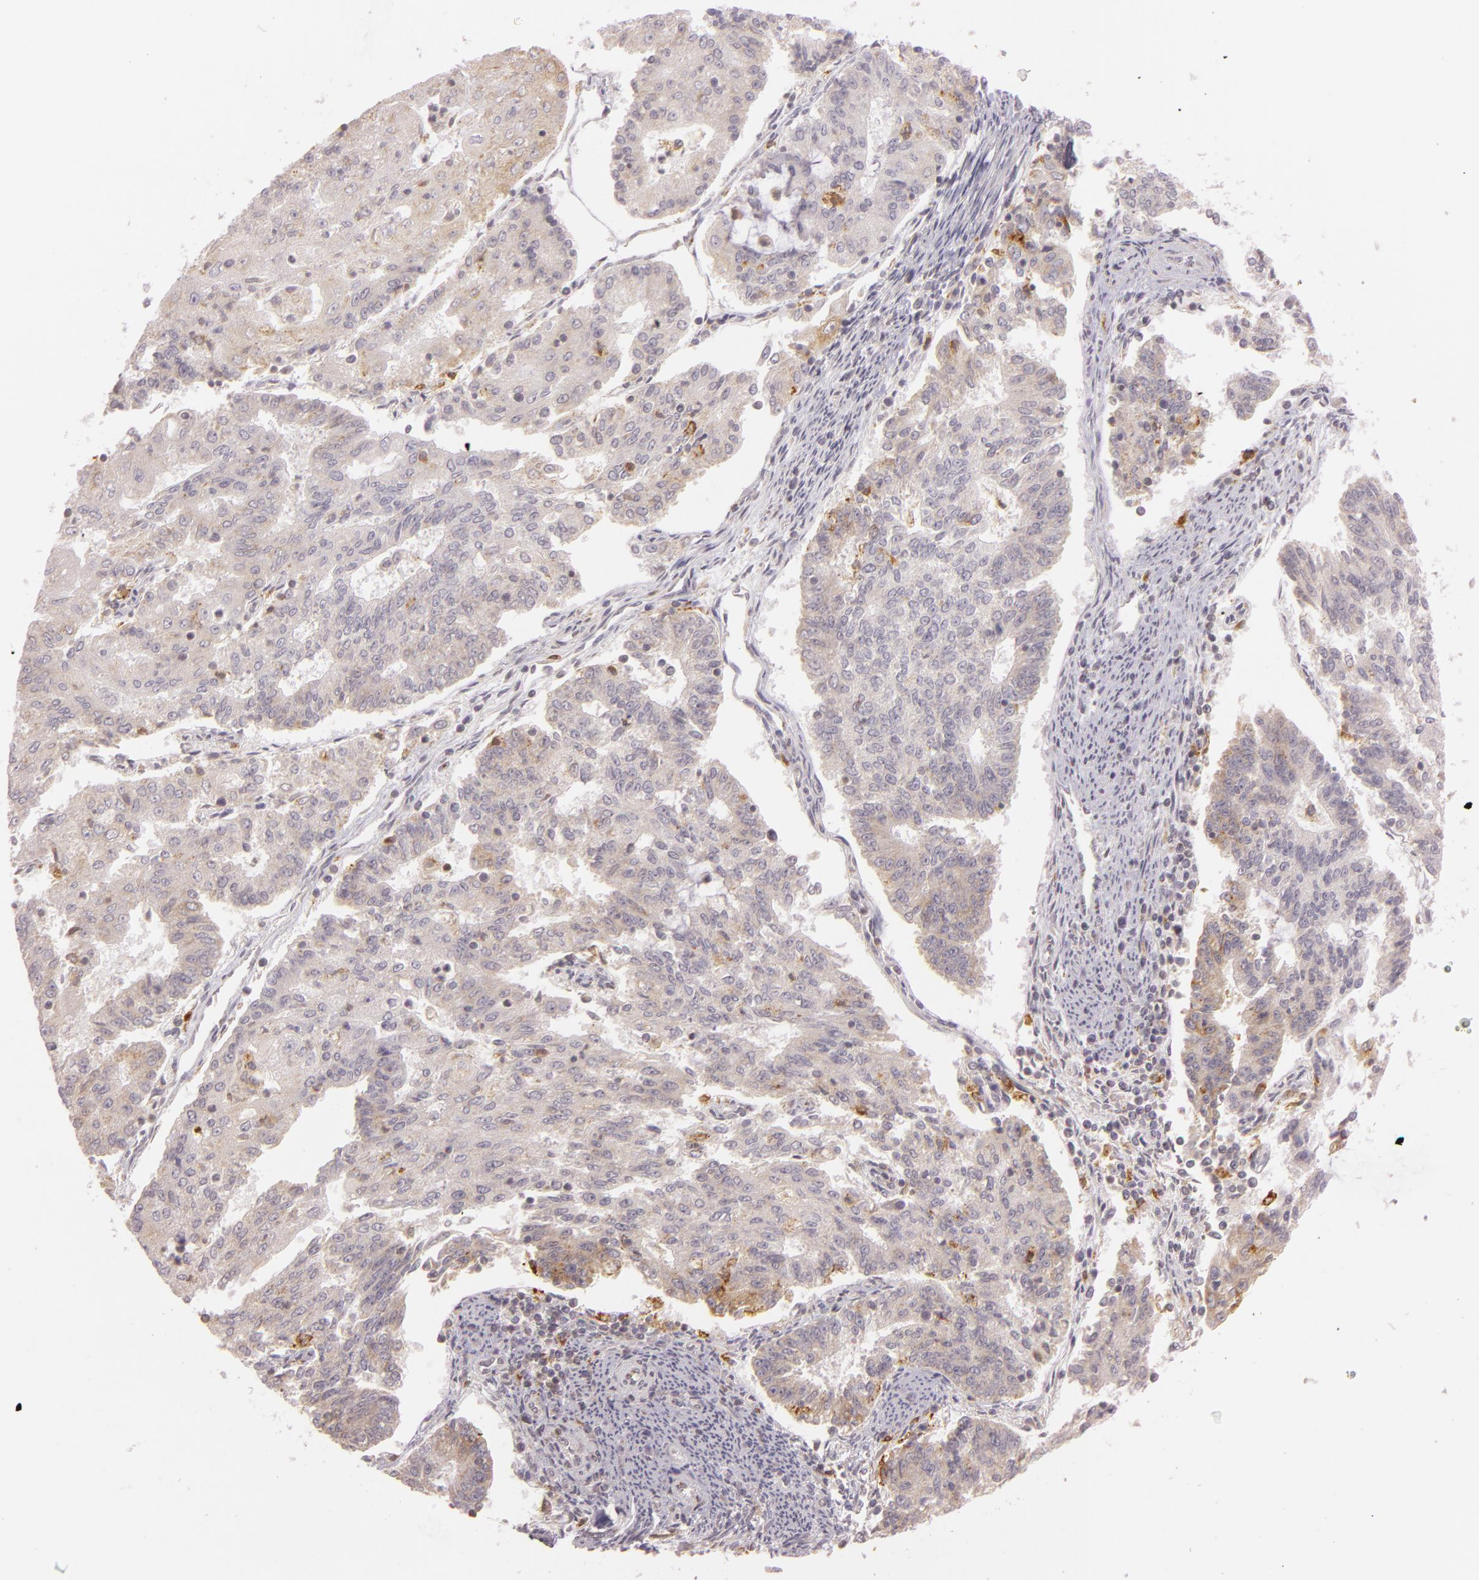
{"staining": {"intensity": "moderate", "quantity": ">75%", "location": "cytoplasmic/membranous"}, "tissue": "endometrial cancer", "cell_type": "Tumor cells", "image_type": "cancer", "snomed": [{"axis": "morphology", "description": "Adenocarcinoma, NOS"}, {"axis": "topography", "description": "Endometrium"}], "caption": "Immunohistochemical staining of human endometrial adenocarcinoma demonstrates medium levels of moderate cytoplasmic/membranous protein expression in about >75% of tumor cells. Nuclei are stained in blue.", "gene": "LGMN", "patient": {"sex": "female", "age": 56}}